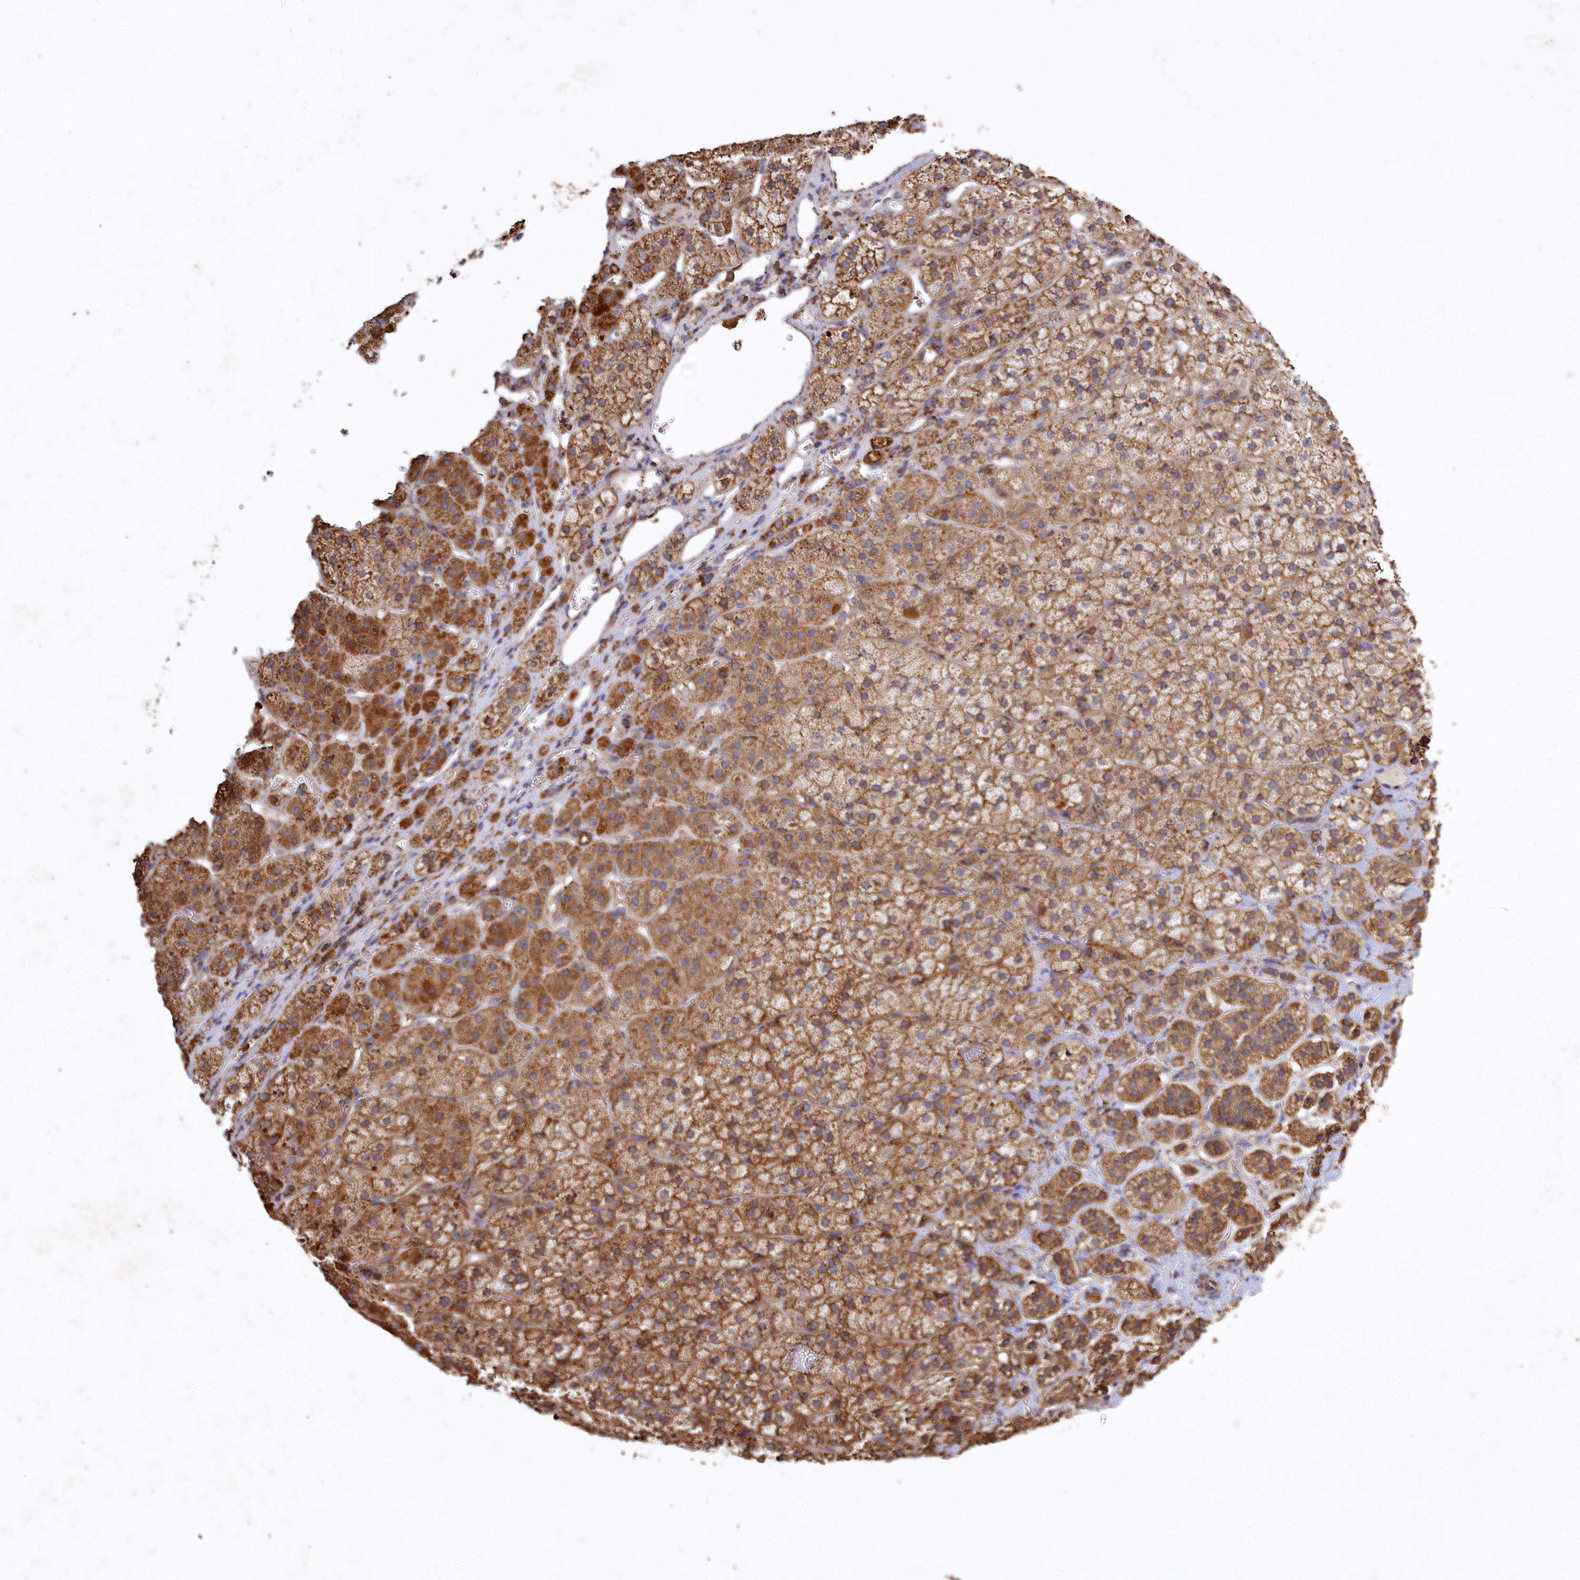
{"staining": {"intensity": "moderate", "quantity": ">75%", "location": "cytoplasmic/membranous"}, "tissue": "adrenal gland", "cell_type": "Glandular cells", "image_type": "normal", "snomed": [{"axis": "morphology", "description": "Normal tissue, NOS"}, {"axis": "topography", "description": "Adrenal gland"}], "caption": "A photomicrograph of adrenal gland stained for a protein exhibits moderate cytoplasmic/membranous brown staining in glandular cells.", "gene": "CARD19", "patient": {"sex": "female", "age": 44}}